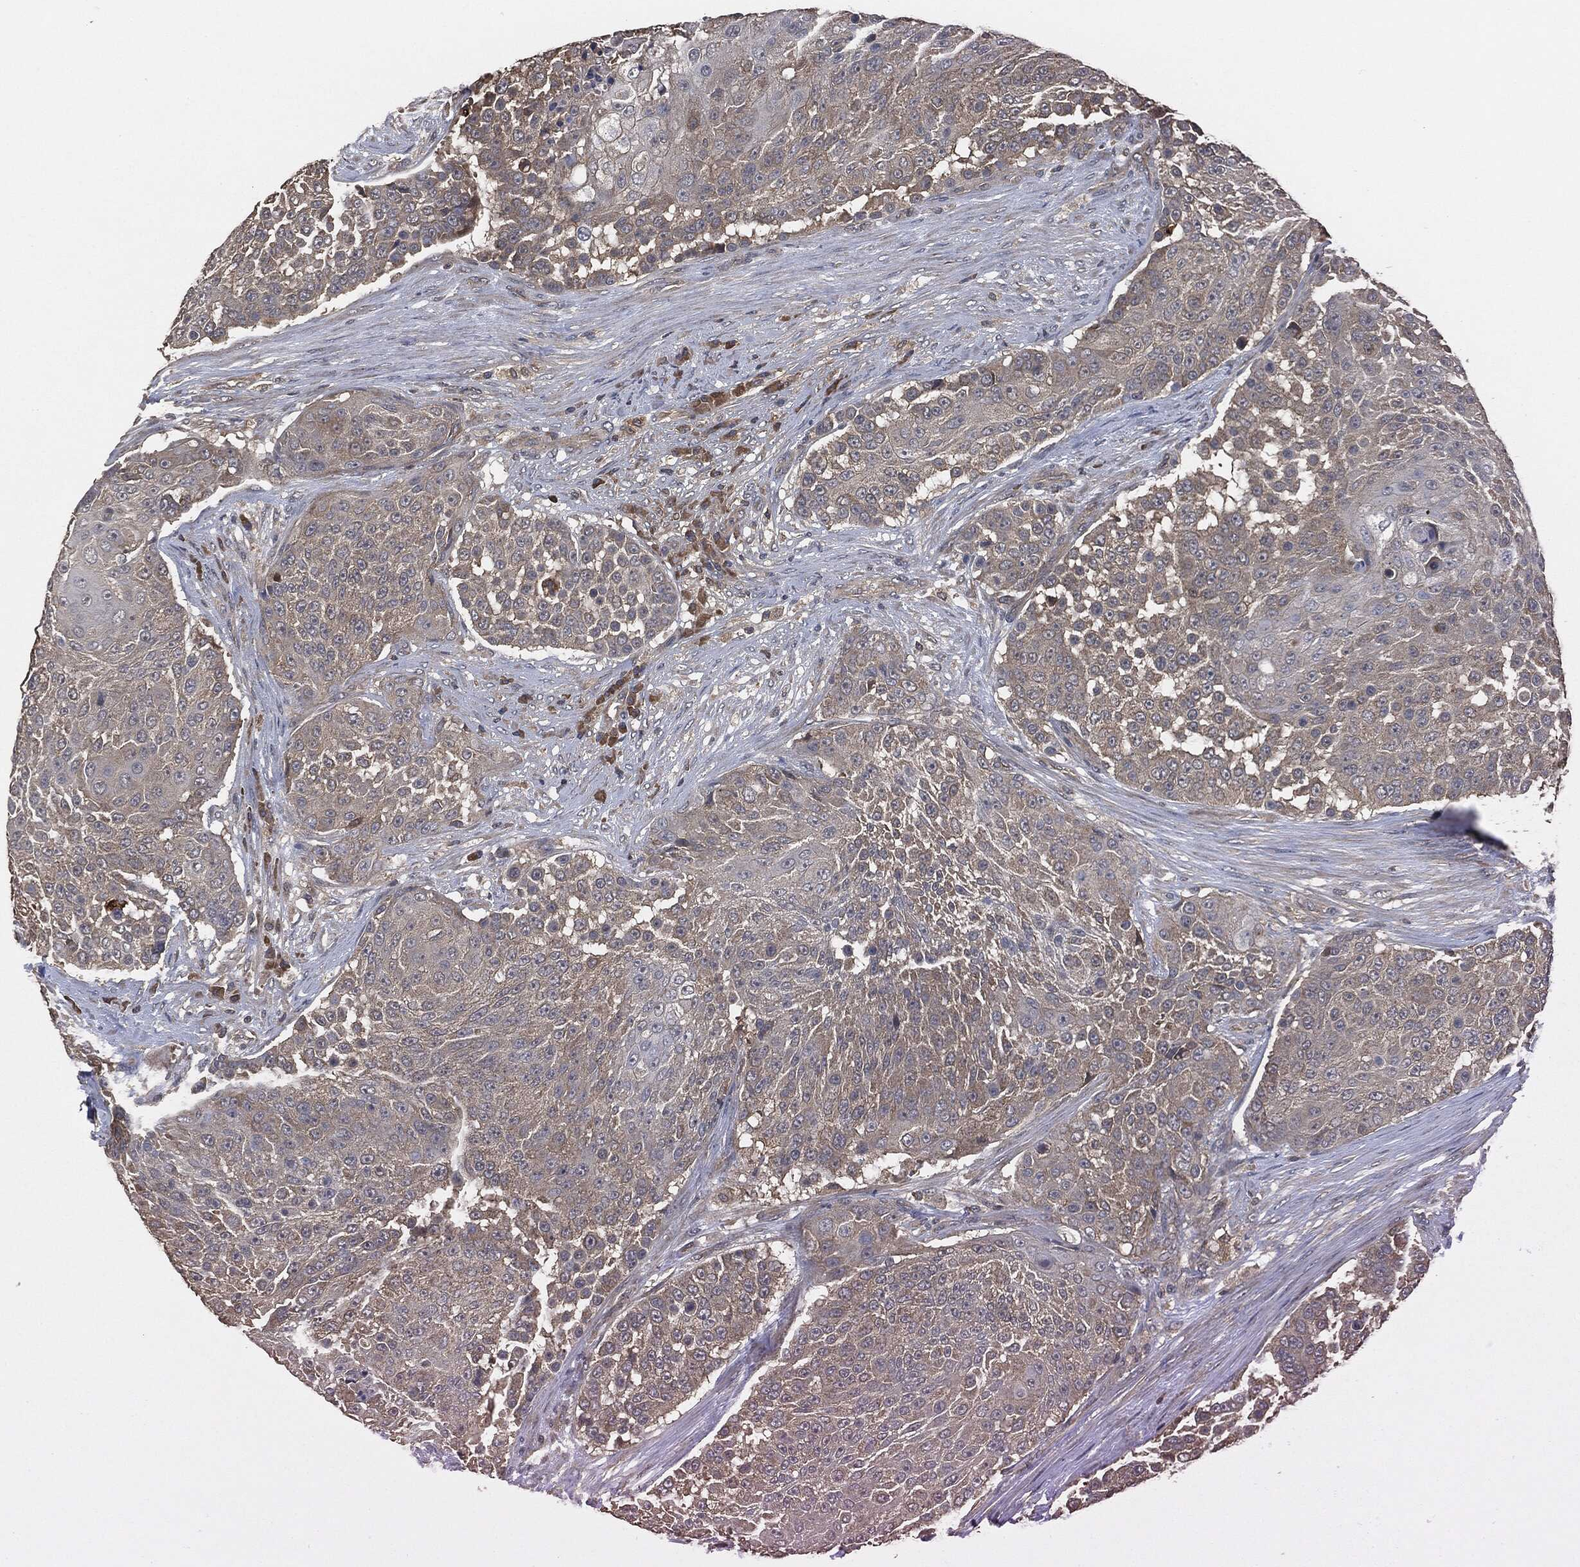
{"staining": {"intensity": "negative", "quantity": "none", "location": "none"}, "tissue": "urothelial cancer", "cell_type": "Tumor cells", "image_type": "cancer", "snomed": [{"axis": "morphology", "description": "Urothelial carcinoma, High grade"}, {"axis": "topography", "description": "Urinary bladder"}], "caption": "Immunohistochemistry (IHC) histopathology image of urothelial cancer stained for a protein (brown), which reveals no positivity in tumor cells. (Stains: DAB (3,3'-diaminobenzidine) IHC with hematoxylin counter stain, Microscopy: brightfield microscopy at high magnification).", "gene": "ERBIN", "patient": {"sex": "female", "age": 63}}